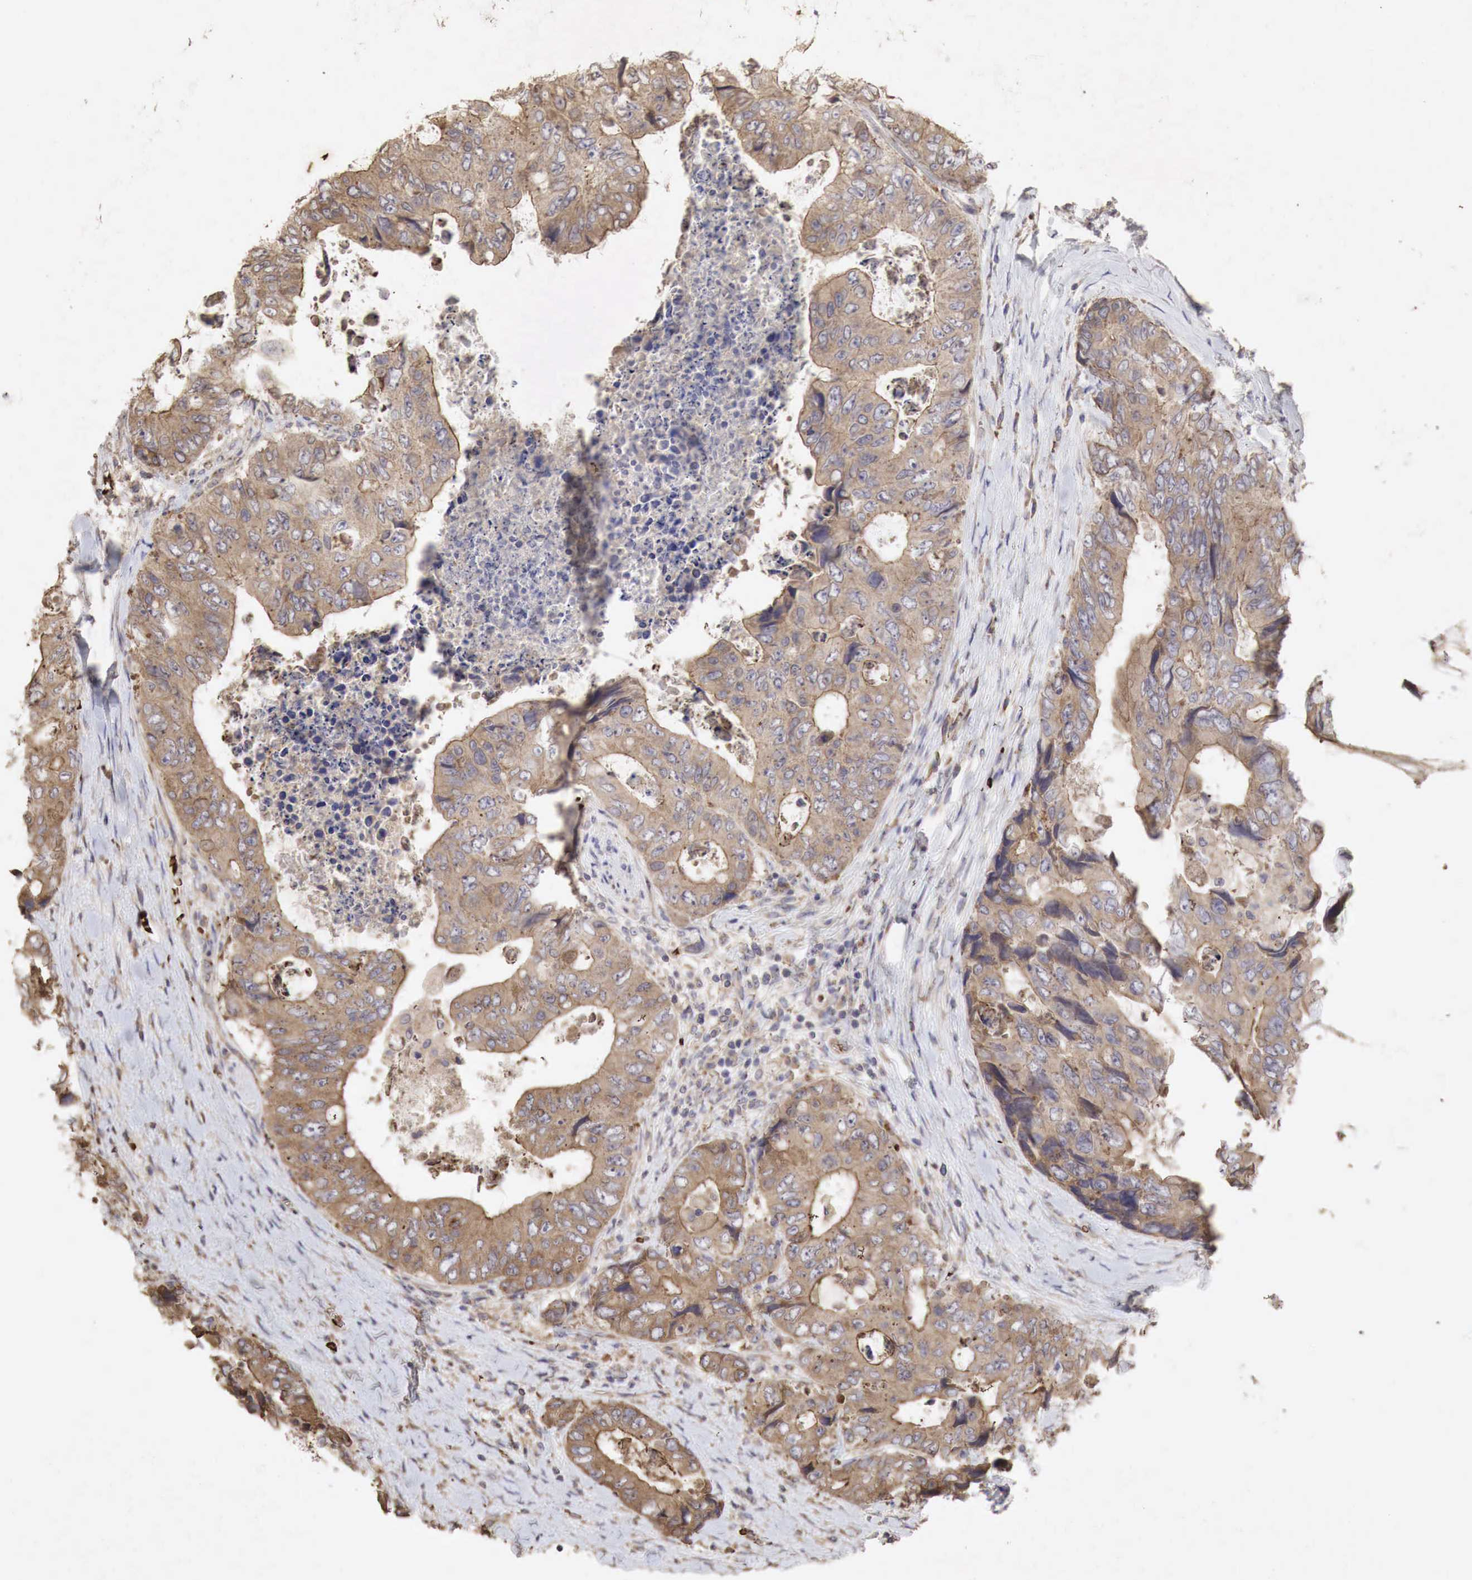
{"staining": {"intensity": "moderate", "quantity": ">75%", "location": "cytoplasmic/membranous"}, "tissue": "colorectal cancer", "cell_type": "Tumor cells", "image_type": "cancer", "snomed": [{"axis": "morphology", "description": "Adenocarcinoma, NOS"}, {"axis": "topography", "description": "Rectum"}], "caption": "Immunohistochemical staining of colorectal adenocarcinoma demonstrates medium levels of moderate cytoplasmic/membranous protein staining in approximately >75% of tumor cells. The protein of interest is shown in brown color, while the nuclei are stained blue.", "gene": "PABPC5", "patient": {"sex": "female", "age": 67}}